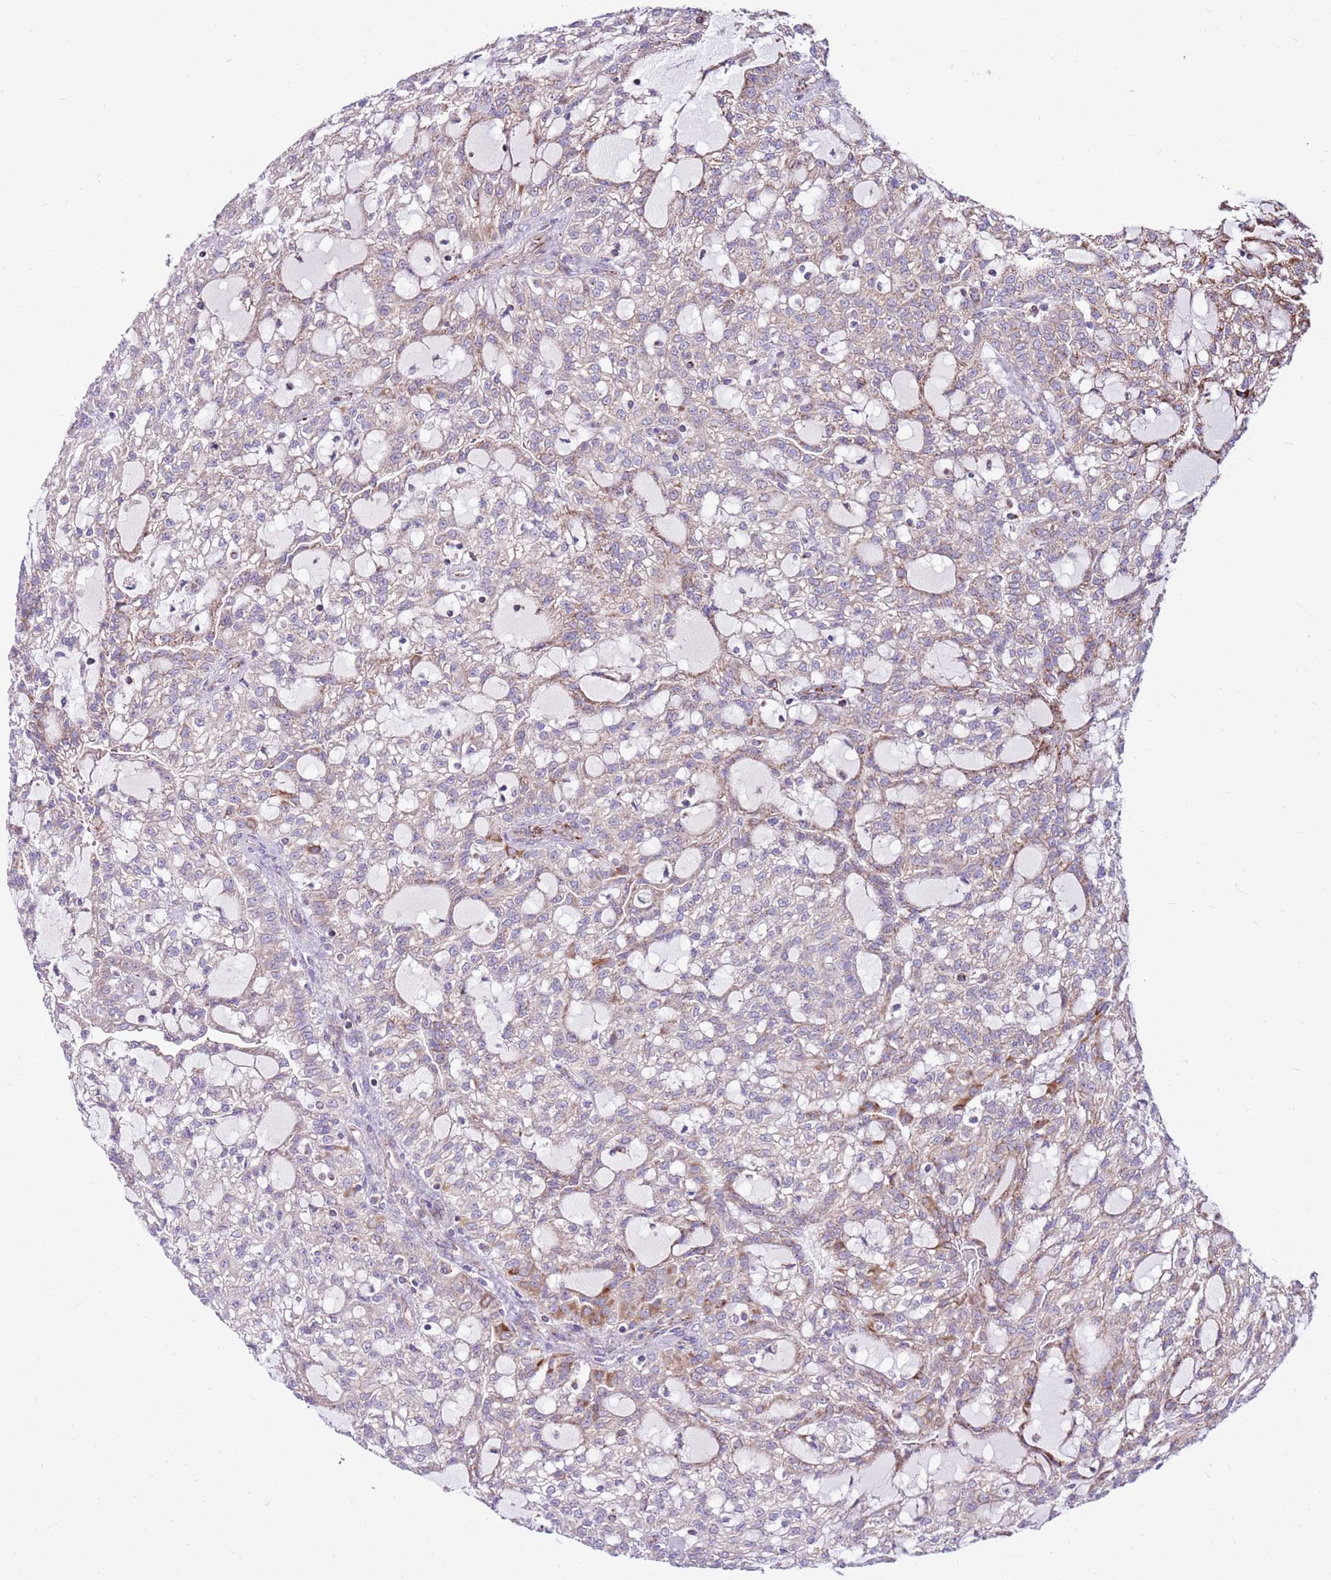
{"staining": {"intensity": "weak", "quantity": "<25%", "location": "cytoplasmic/membranous"}, "tissue": "renal cancer", "cell_type": "Tumor cells", "image_type": "cancer", "snomed": [{"axis": "morphology", "description": "Adenocarcinoma, NOS"}, {"axis": "topography", "description": "Kidney"}], "caption": "DAB immunohistochemical staining of human renal cancer demonstrates no significant staining in tumor cells.", "gene": "HECTD4", "patient": {"sex": "male", "age": 63}}